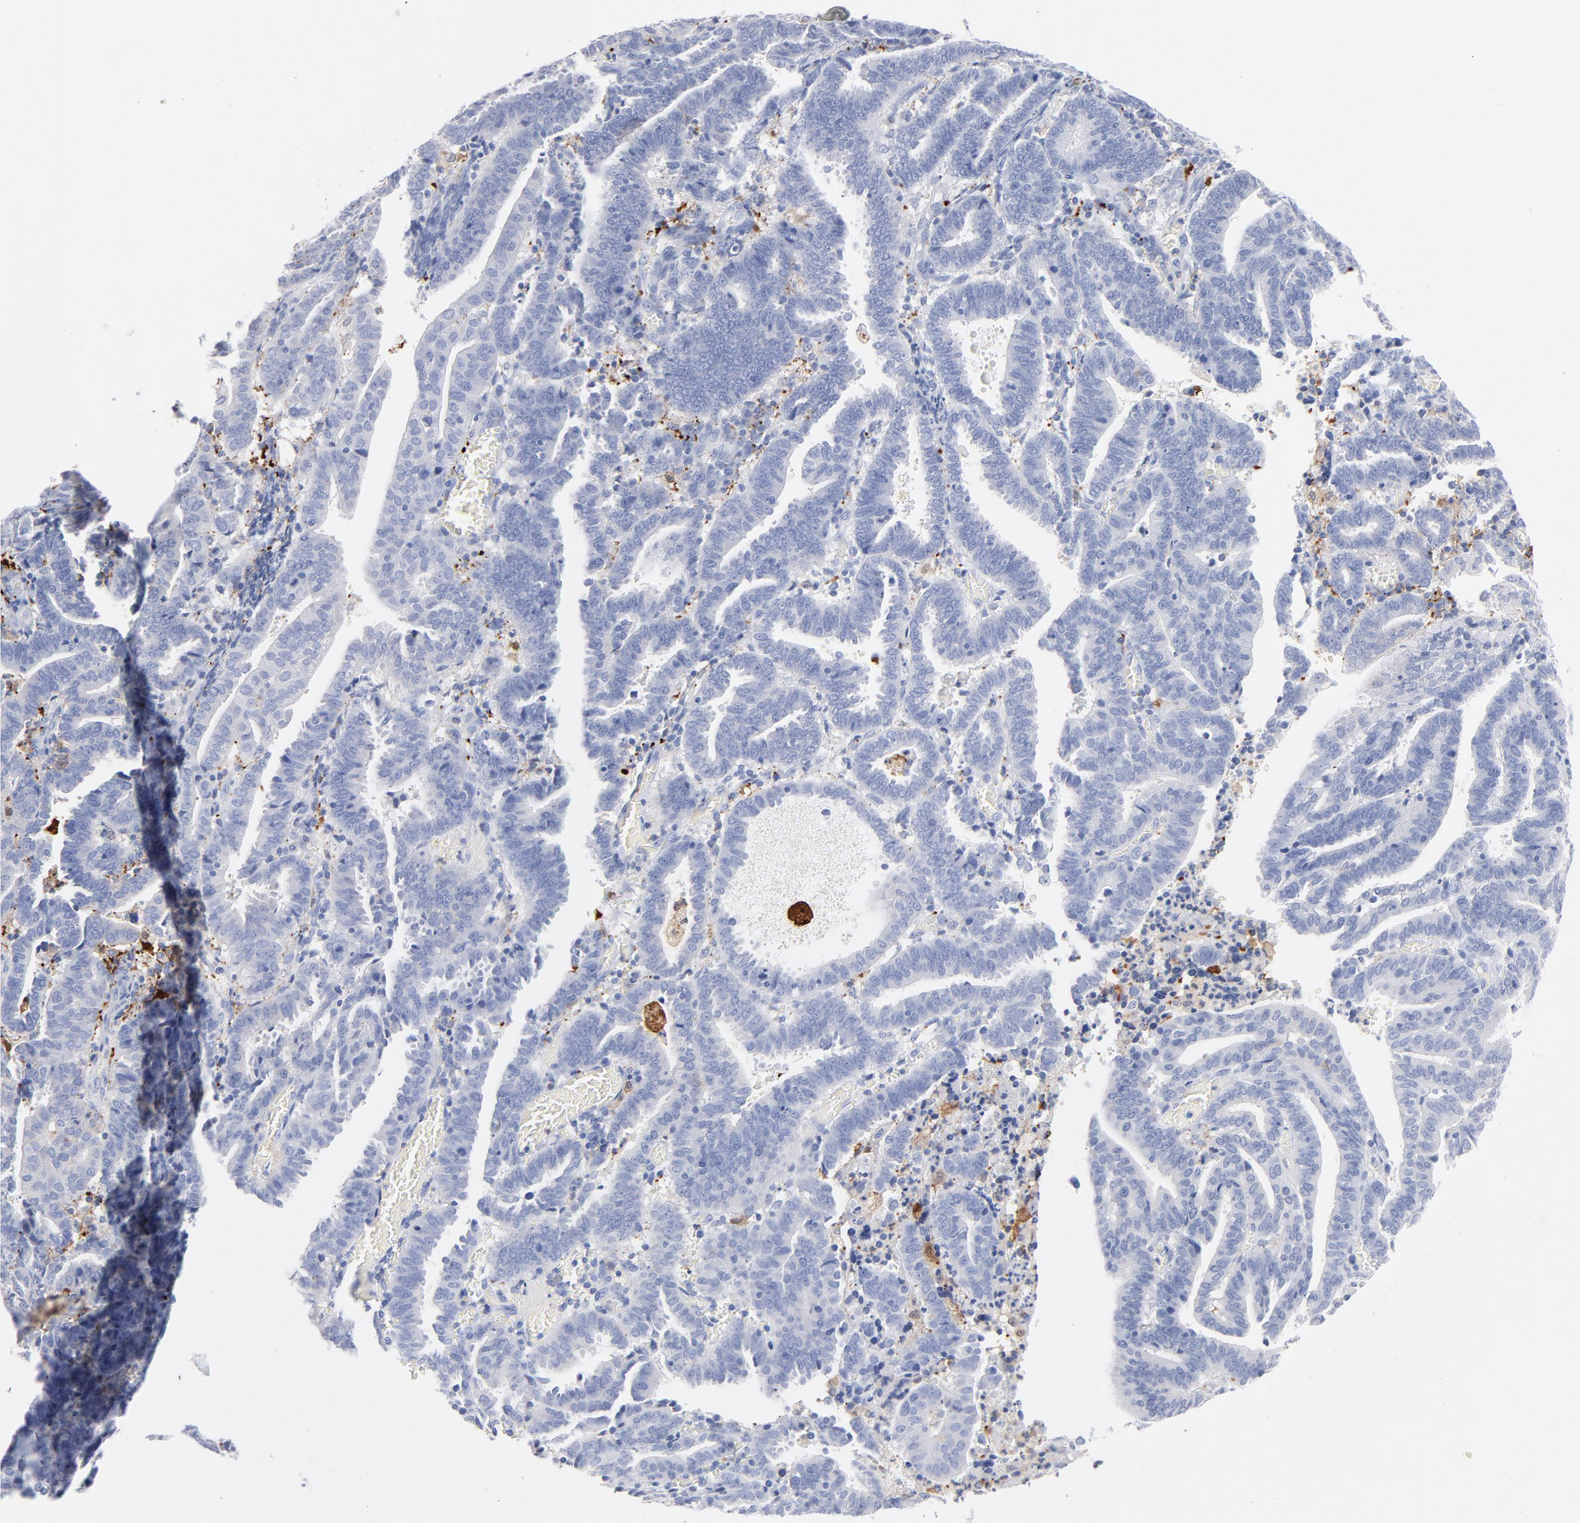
{"staining": {"intensity": "negative", "quantity": "none", "location": "none"}, "tissue": "endometrial cancer", "cell_type": "Tumor cells", "image_type": "cancer", "snomed": [{"axis": "morphology", "description": "Adenocarcinoma, NOS"}, {"axis": "topography", "description": "Uterus"}], "caption": "Immunohistochemical staining of endometrial cancer demonstrates no significant positivity in tumor cells.", "gene": "IFIT2", "patient": {"sex": "female", "age": 83}}